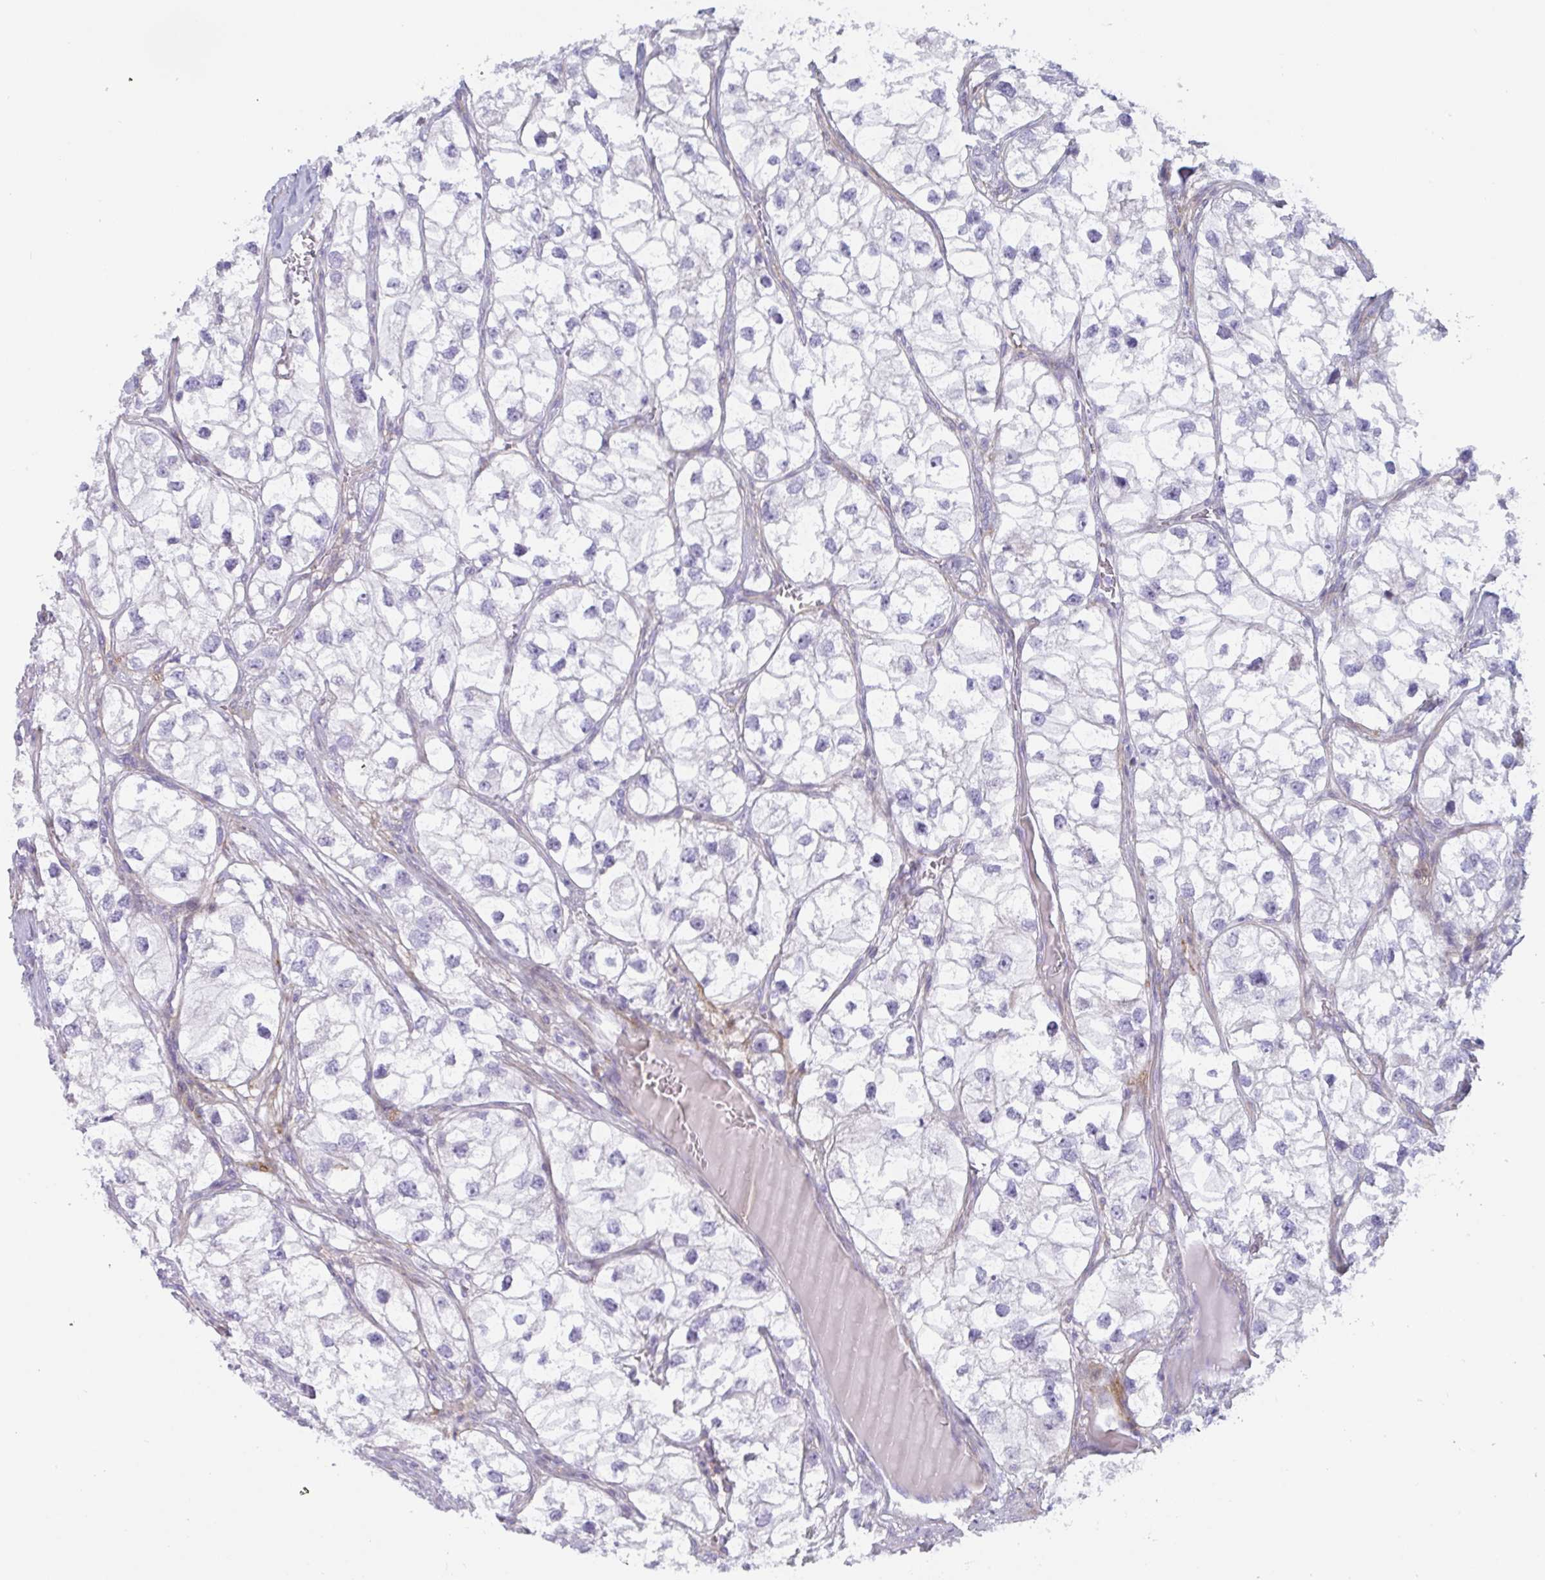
{"staining": {"intensity": "negative", "quantity": "none", "location": "none"}, "tissue": "renal cancer", "cell_type": "Tumor cells", "image_type": "cancer", "snomed": [{"axis": "morphology", "description": "Adenocarcinoma, NOS"}, {"axis": "topography", "description": "Kidney"}], "caption": "An immunohistochemistry (IHC) histopathology image of renal adenocarcinoma is shown. There is no staining in tumor cells of renal adenocarcinoma.", "gene": "OR5P3", "patient": {"sex": "male", "age": 59}}